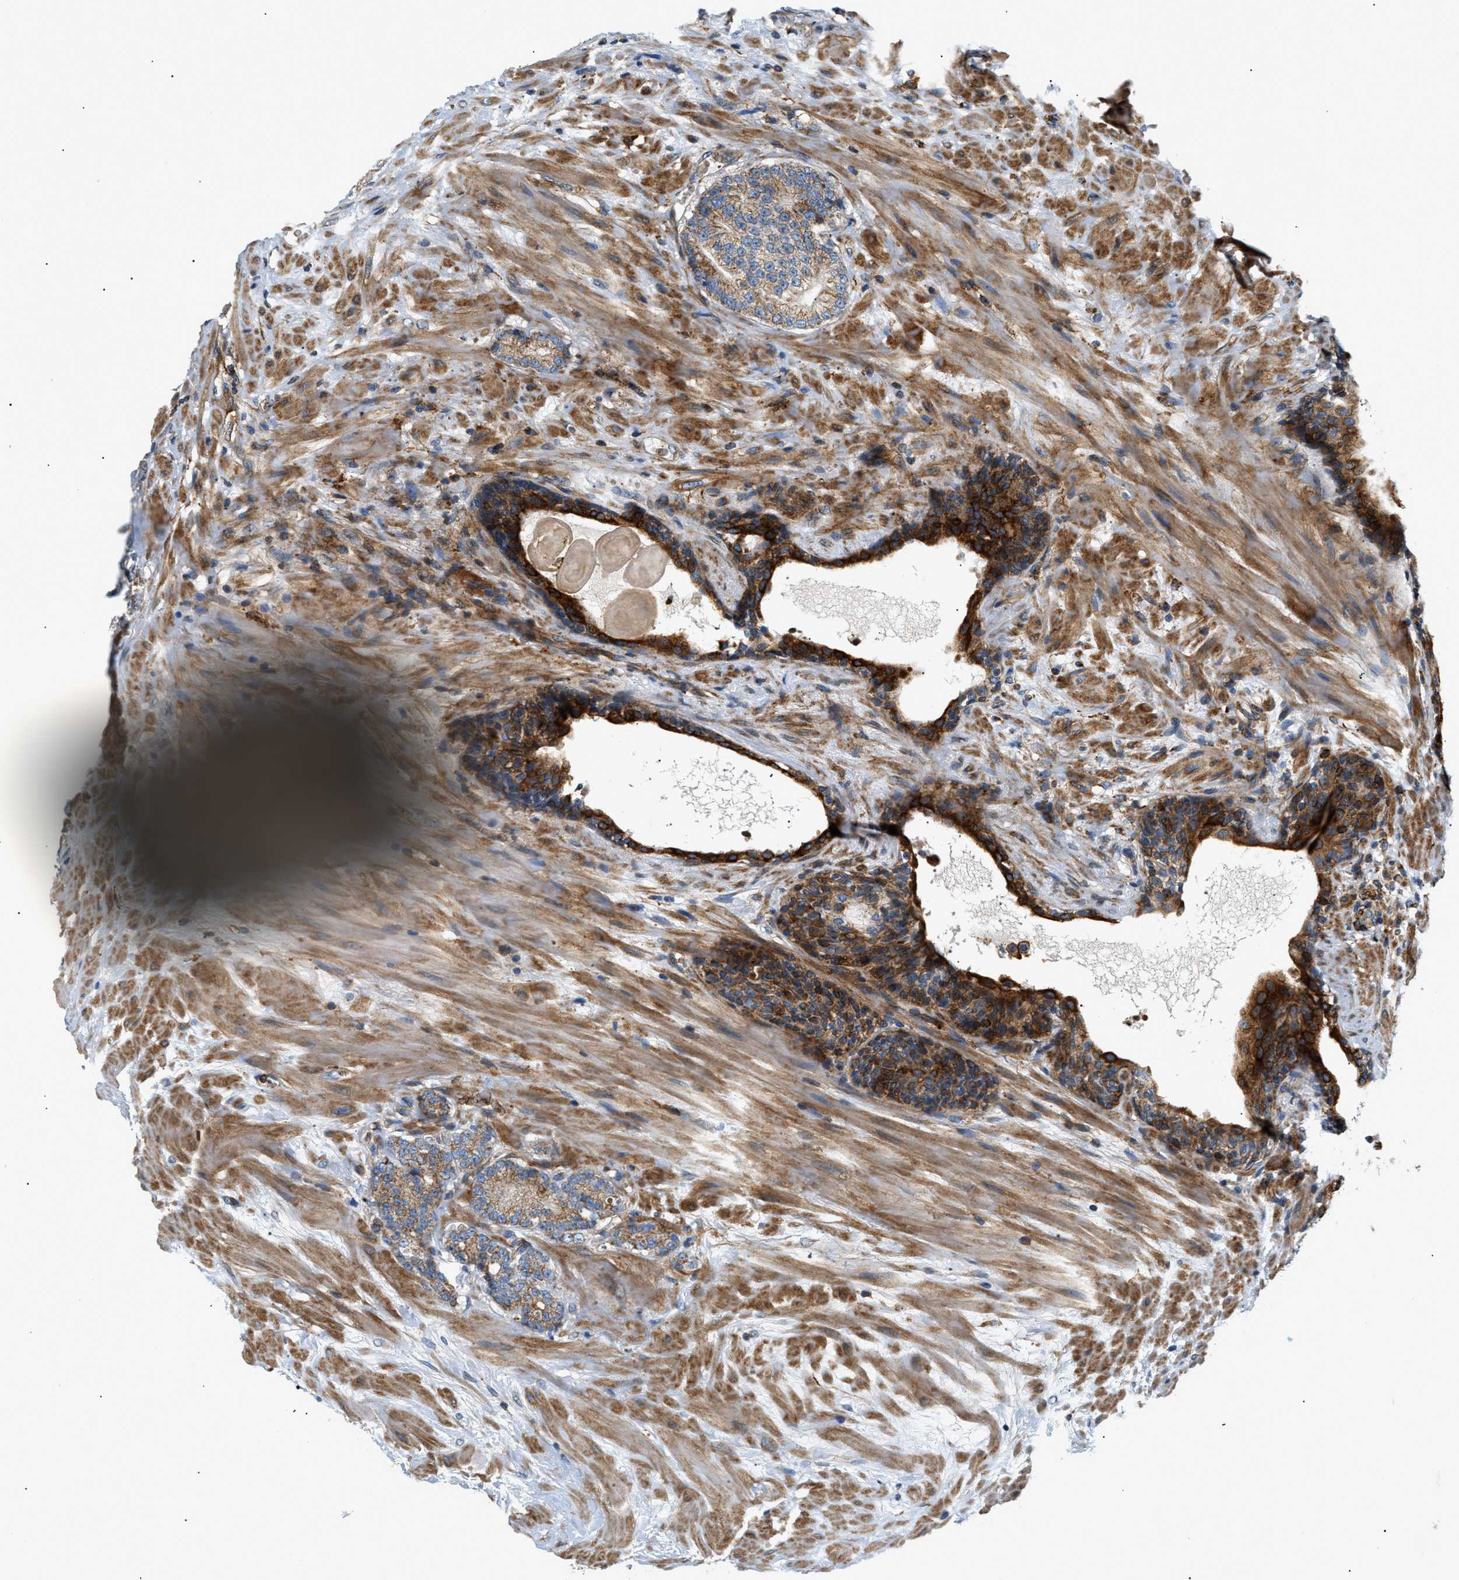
{"staining": {"intensity": "moderate", "quantity": "25%-75%", "location": "cytoplasmic/membranous"}, "tissue": "prostate cancer", "cell_type": "Tumor cells", "image_type": "cancer", "snomed": [{"axis": "morphology", "description": "Adenocarcinoma, High grade"}, {"axis": "topography", "description": "Prostate"}], "caption": "The micrograph exhibits staining of prostate cancer (high-grade adenocarcinoma), revealing moderate cytoplasmic/membranous protein positivity (brown color) within tumor cells.", "gene": "DHODH", "patient": {"sex": "male", "age": 61}}